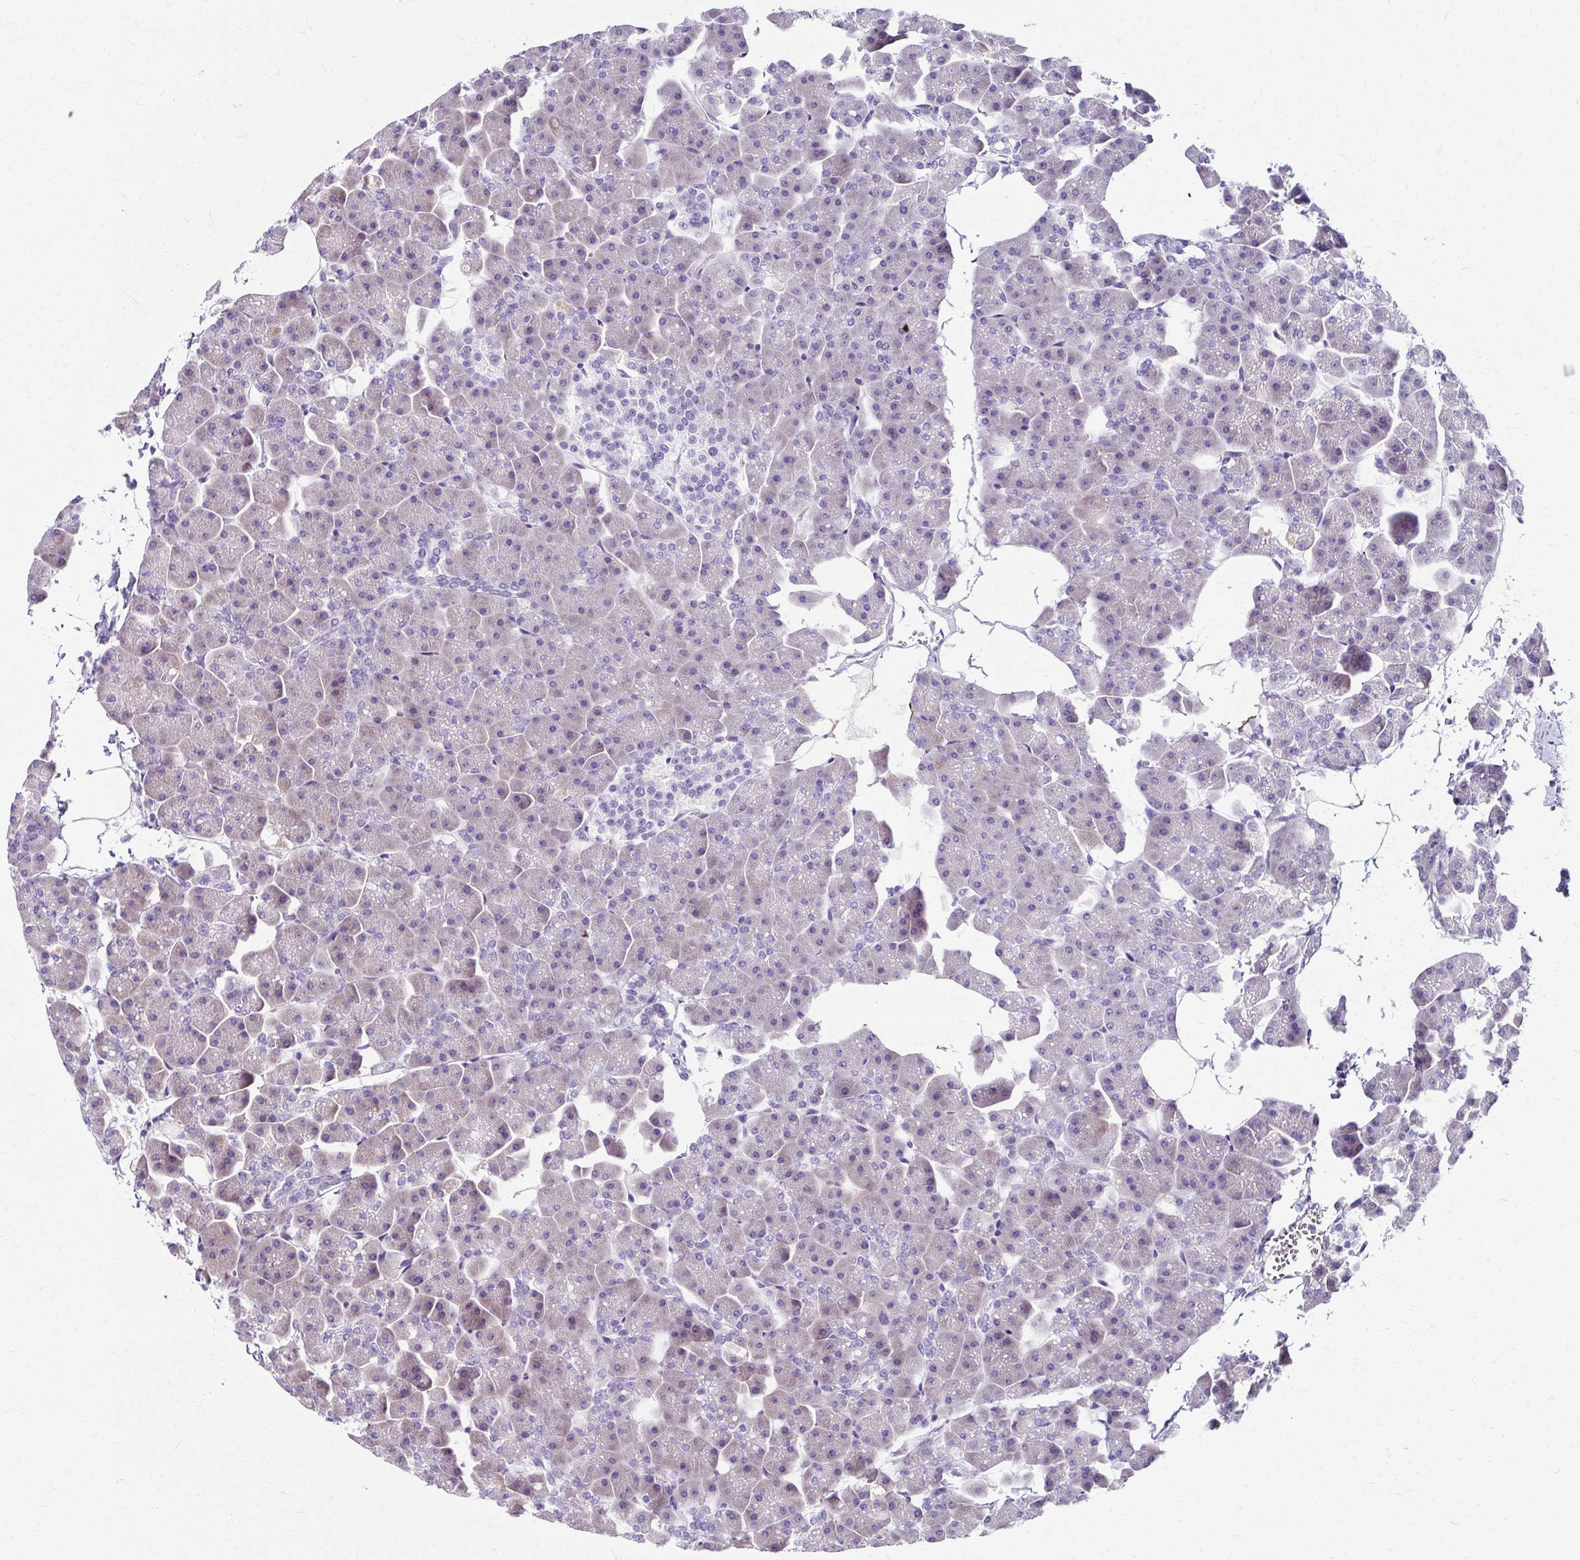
{"staining": {"intensity": "weak", "quantity": "<25%", "location": "cytoplasmic/membranous"}, "tissue": "pancreas", "cell_type": "Exocrine glandular cells", "image_type": "normal", "snomed": [{"axis": "morphology", "description": "Normal tissue, NOS"}, {"axis": "topography", "description": "Pancreas"}], "caption": "This is a photomicrograph of IHC staining of normal pancreas, which shows no expression in exocrine glandular cells.", "gene": "ZNF555", "patient": {"sex": "male", "age": 35}}